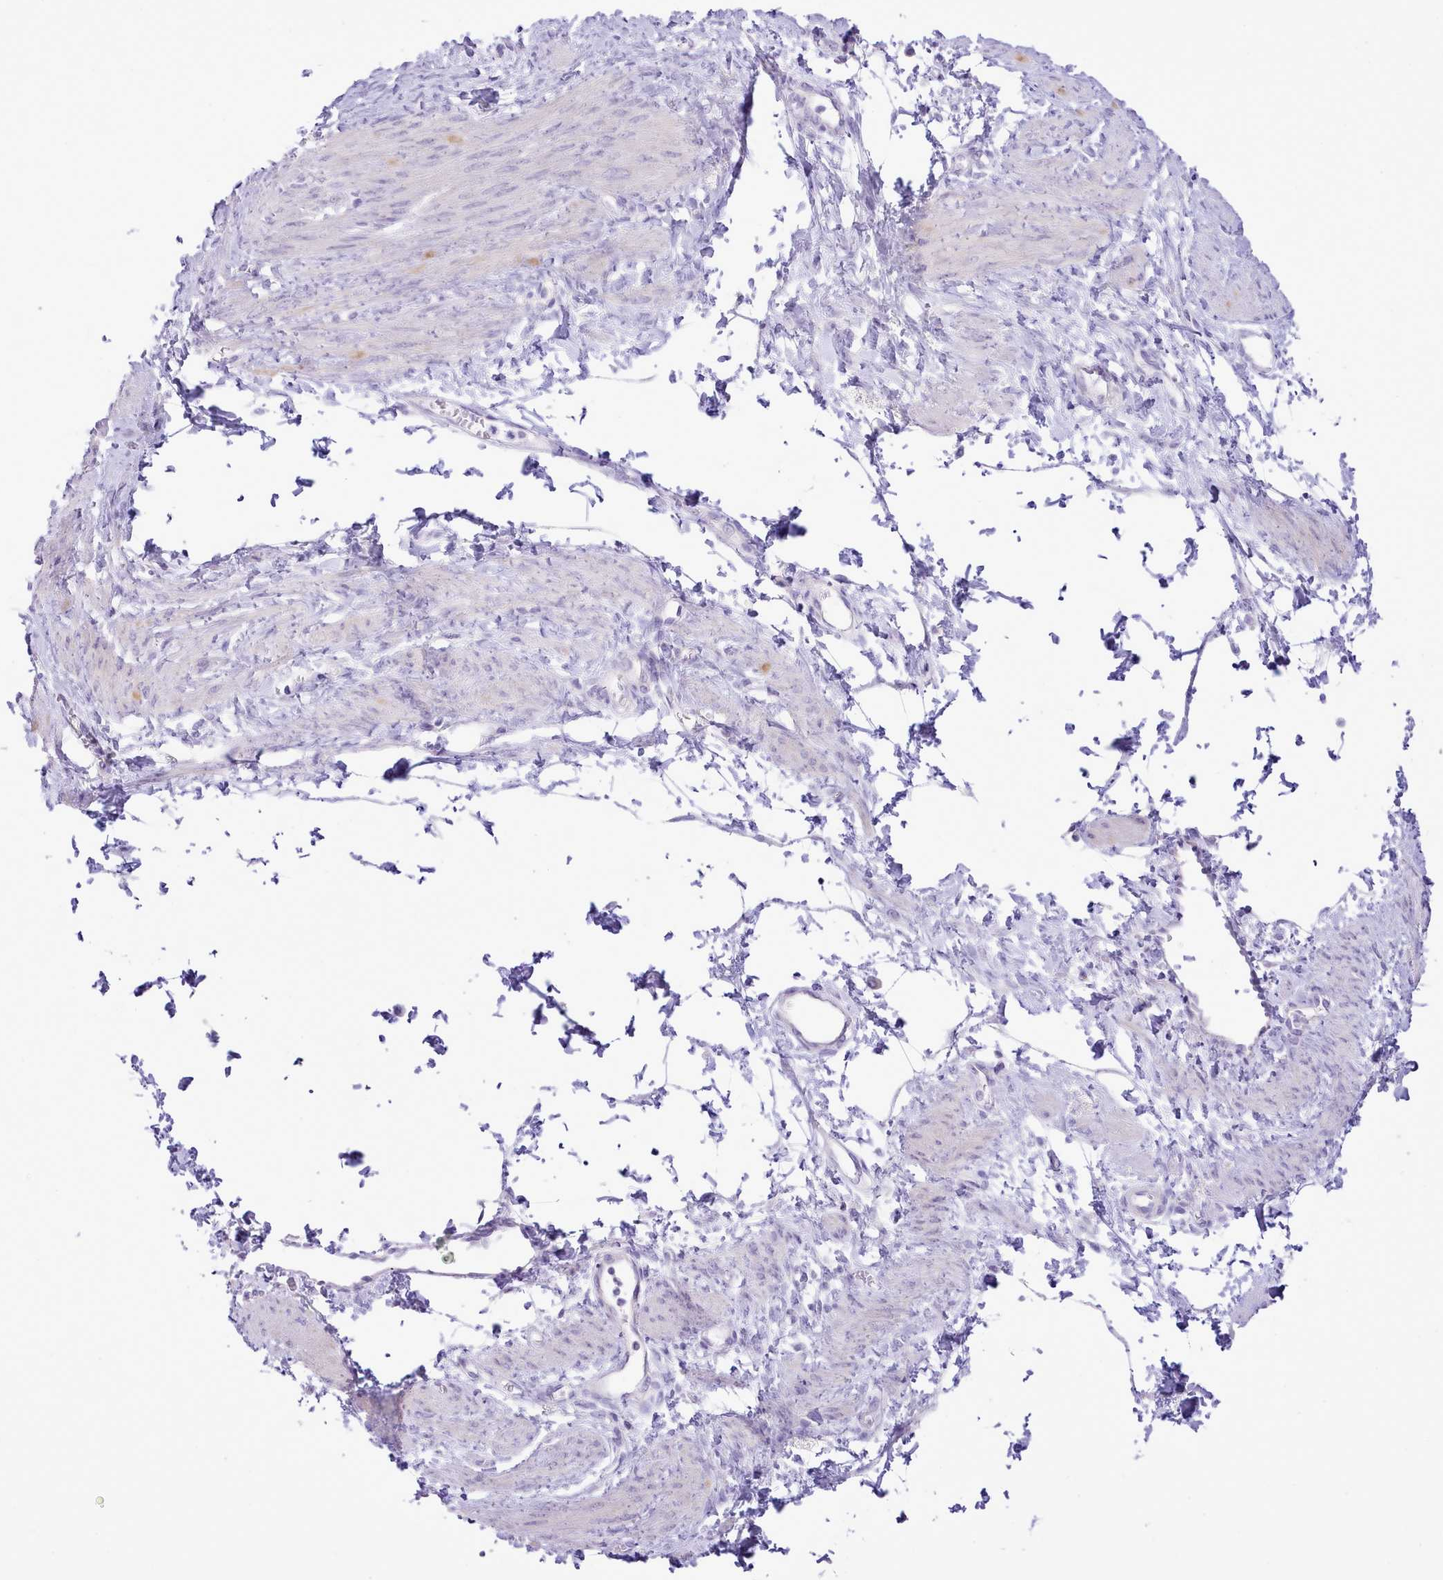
{"staining": {"intensity": "negative", "quantity": "none", "location": "none"}, "tissue": "smooth muscle", "cell_type": "Smooth muscle cells", "image_type": "normal", "snomed": [{"axis": "morphology", "description": "Normal tissue, NOS"}, {"axis": "topography", "description": "Smooth muscle"}, {"axis": "topography", "description": "Uterus"}], "caption": "There is no significant staining in smooth muscle cells of smooth muscle. The staining was performed using DAB to visualize the protein expression in brown, while the nuclei were stained in blue with hematoxylin (Magnification: 20x).", "gene": "MDFI", "patient": {"sex": "female", "age": 39}}